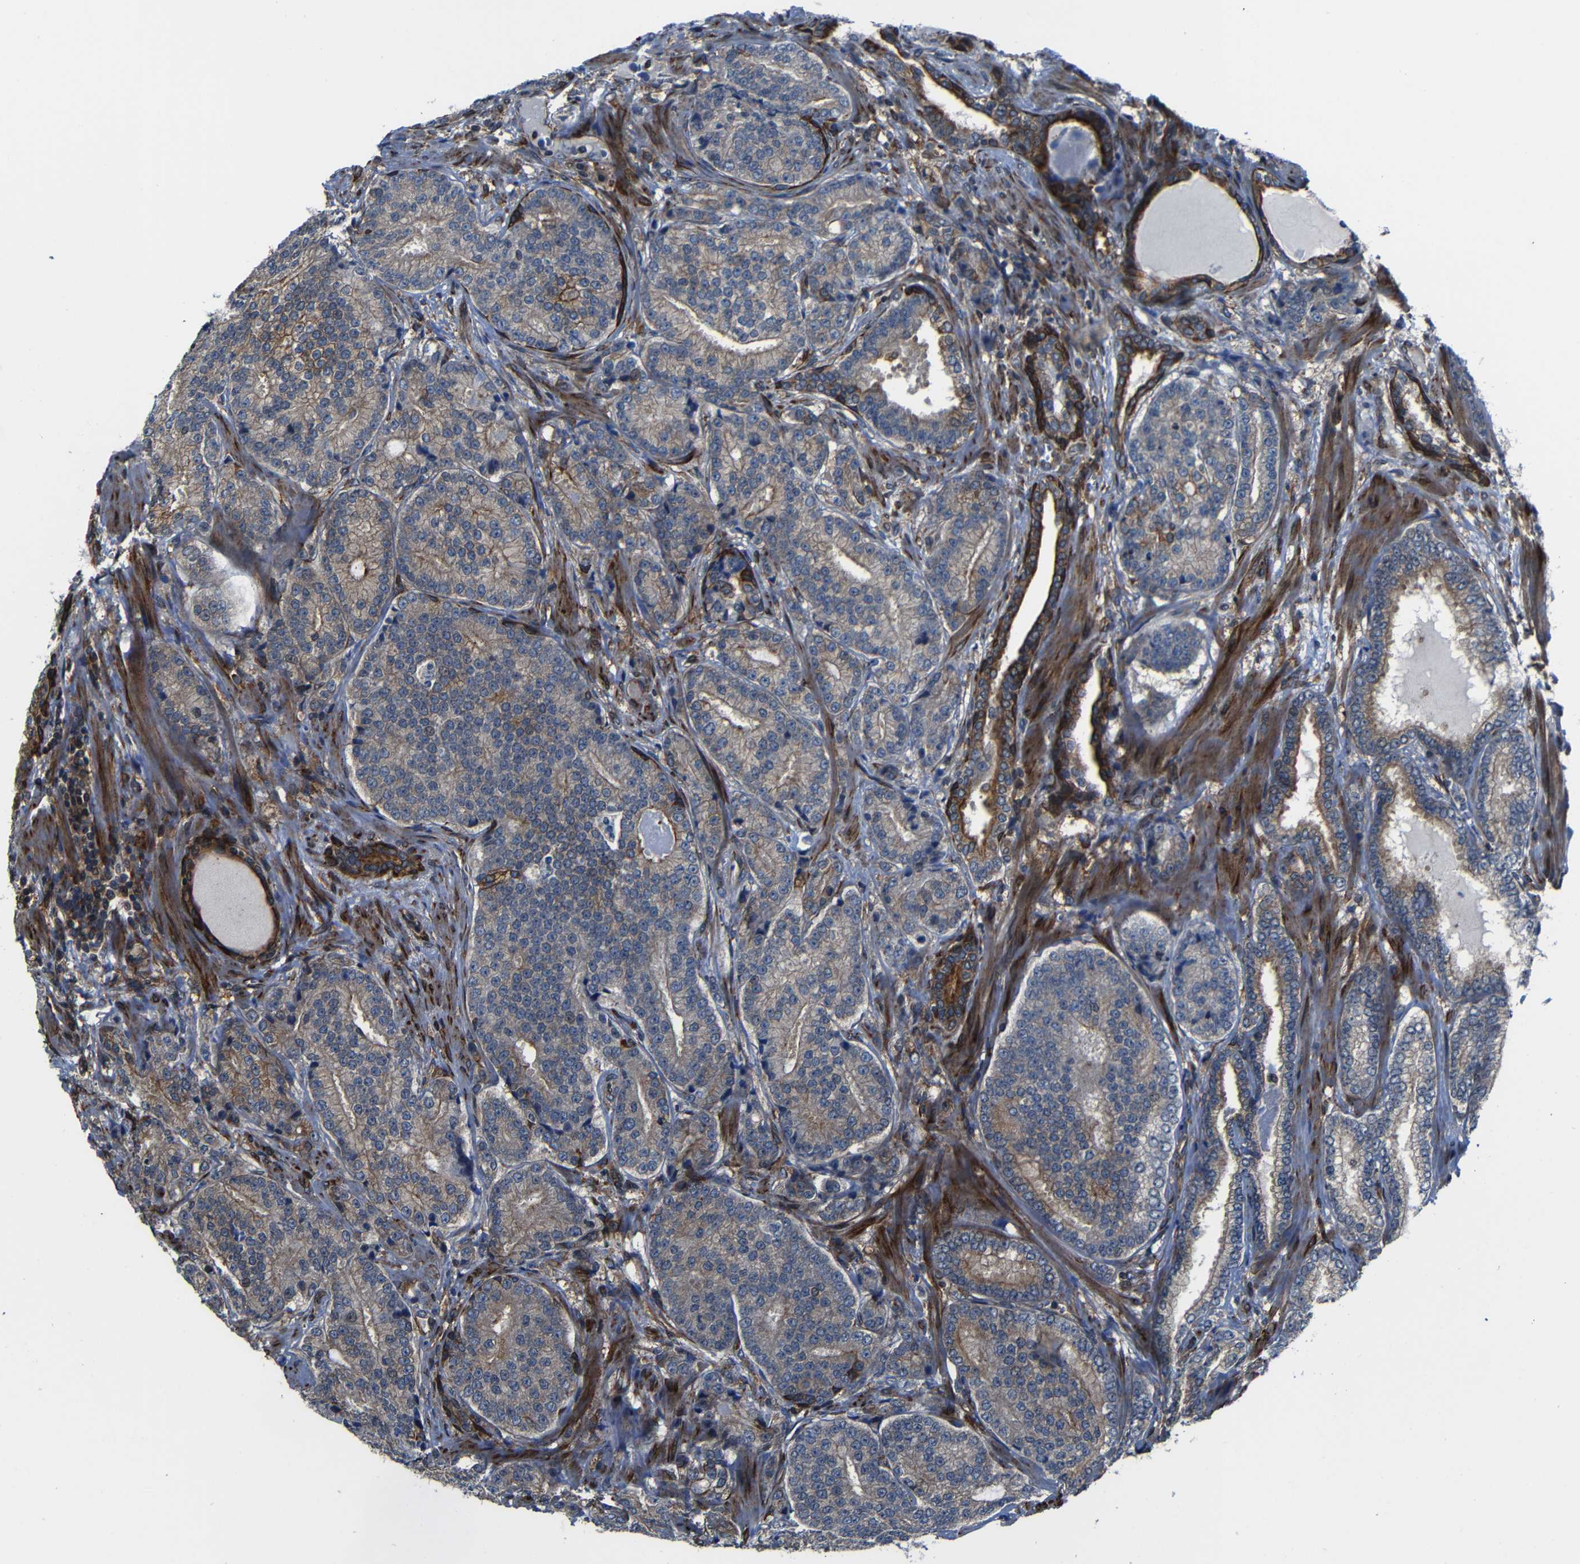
{"staining": {"intensity": "moderate", "quantity": ">75%", "location": "cytoplasmic/membranous"}, "tissue": "prostate cancer", "cell_type": "Tumor cells", "image_type": "cancer", "snomed": [{"axis": "morphology", "description": "Adenocarcinoma, High grade"}, {"axis": "topography", "description": "Prostate"}], "caption": "Adenocarcinoma (high-grade) (prostate) was stained to show a protein in brown. There is medium levels of moderate cytoplasmic/membranous staining in about >75% of tumor cells. (DAB (3,3'-diaminobenzidine) IHC, brown staining for protein, blue staining for nuclei).", "gene": "KIAA0513", "patient": {"sex": "male", "age": 61}}